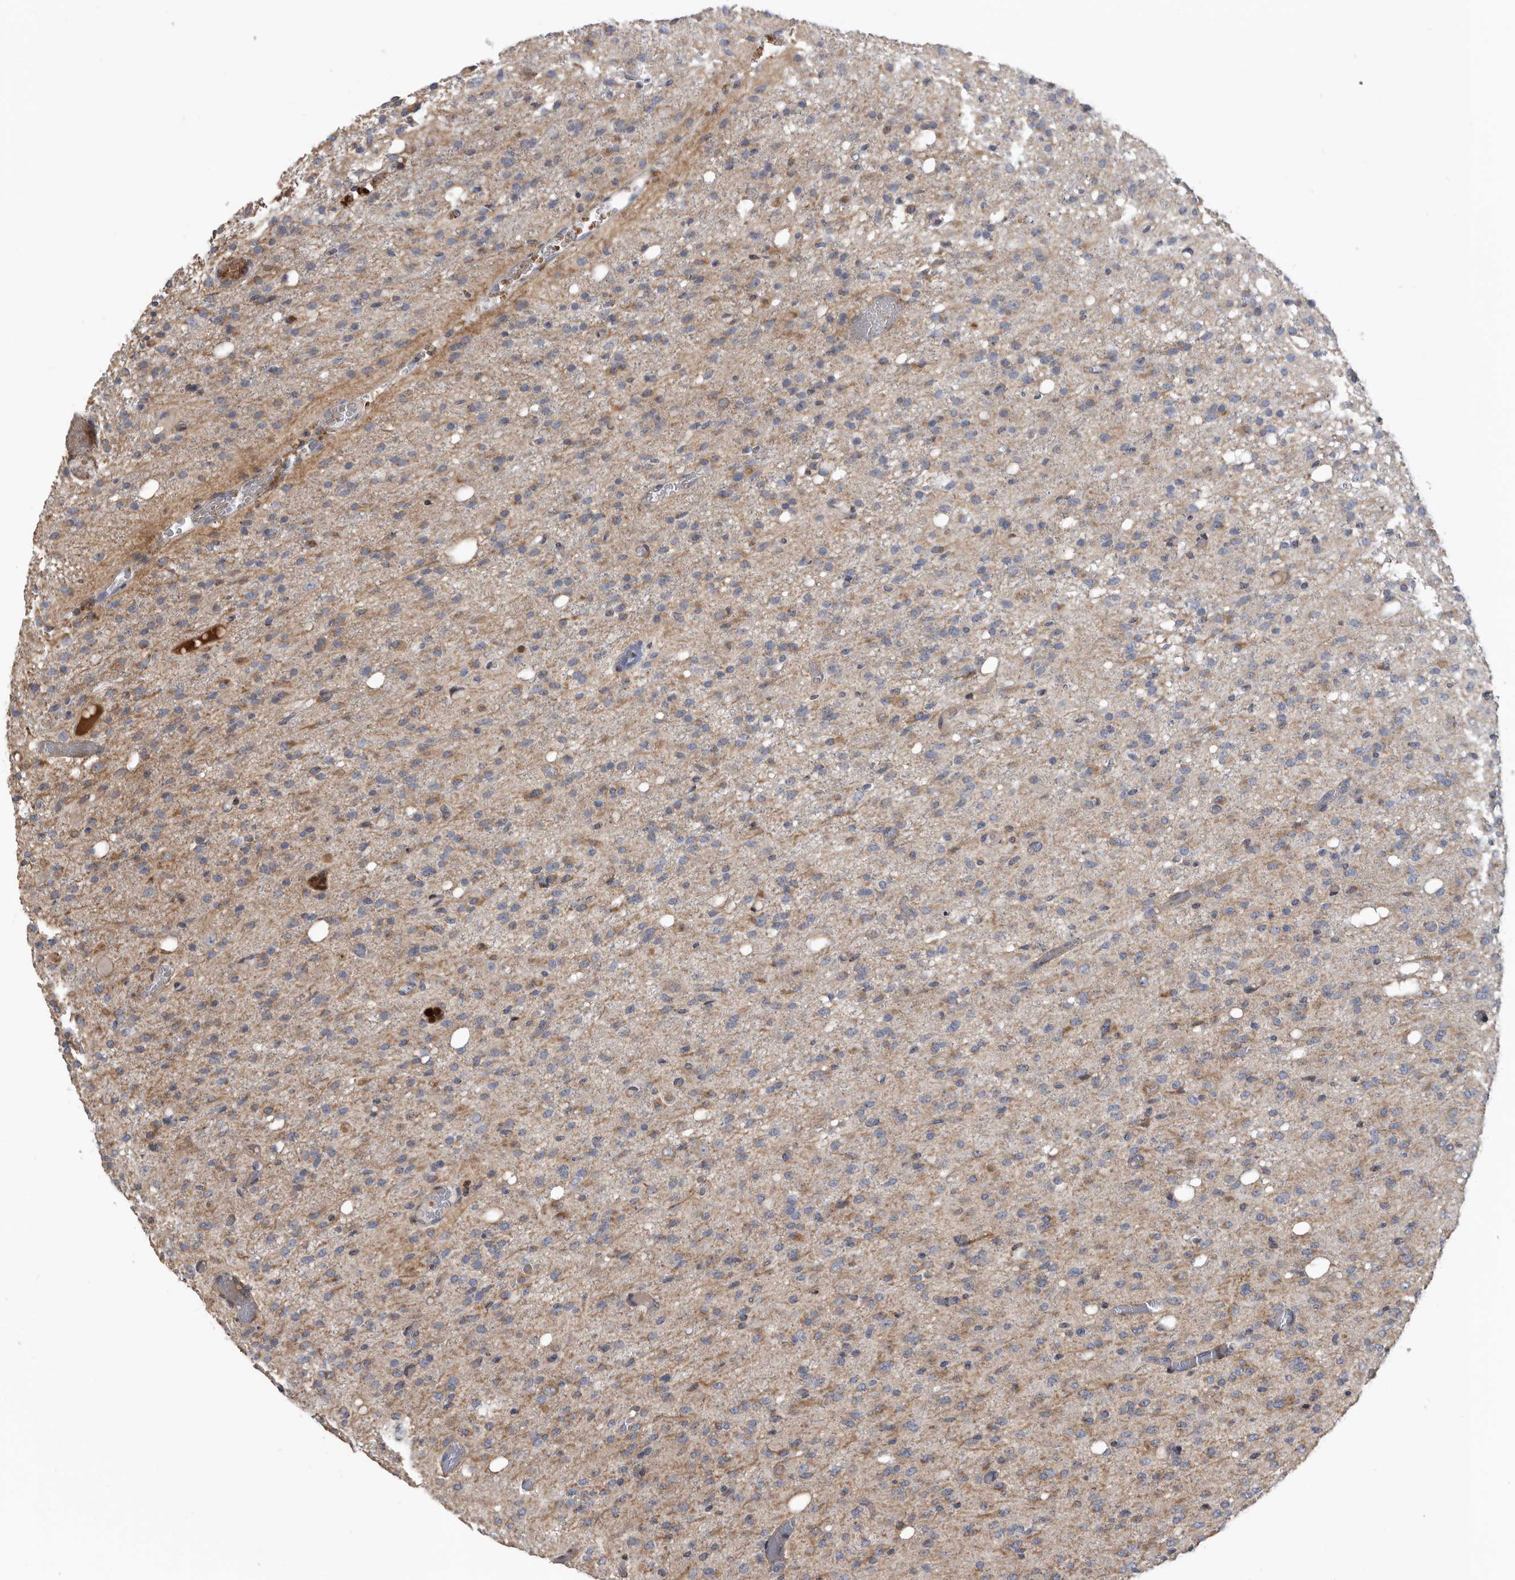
{"staining": {"intensity": "weak", "quantity": "25%-75%", "location": "cytoplasmic/membranous"}, "tissue": "glioma", "cell_type": "Tumor cells", "image_type": "cancer", "snomed": [{"axis": "morphology", "description": "Glioma, malignant, High grade"}, {"axis": "topography", "description": "Brain"}], "caption": "About 25%-75% of tumor cells in human glioma show weak cytoplasmic/membranous protein staining as visualized by brown immunohistochemical staining.", "gene": "CRISPLD2", "patient": {"sex": "female", "age": 59}}